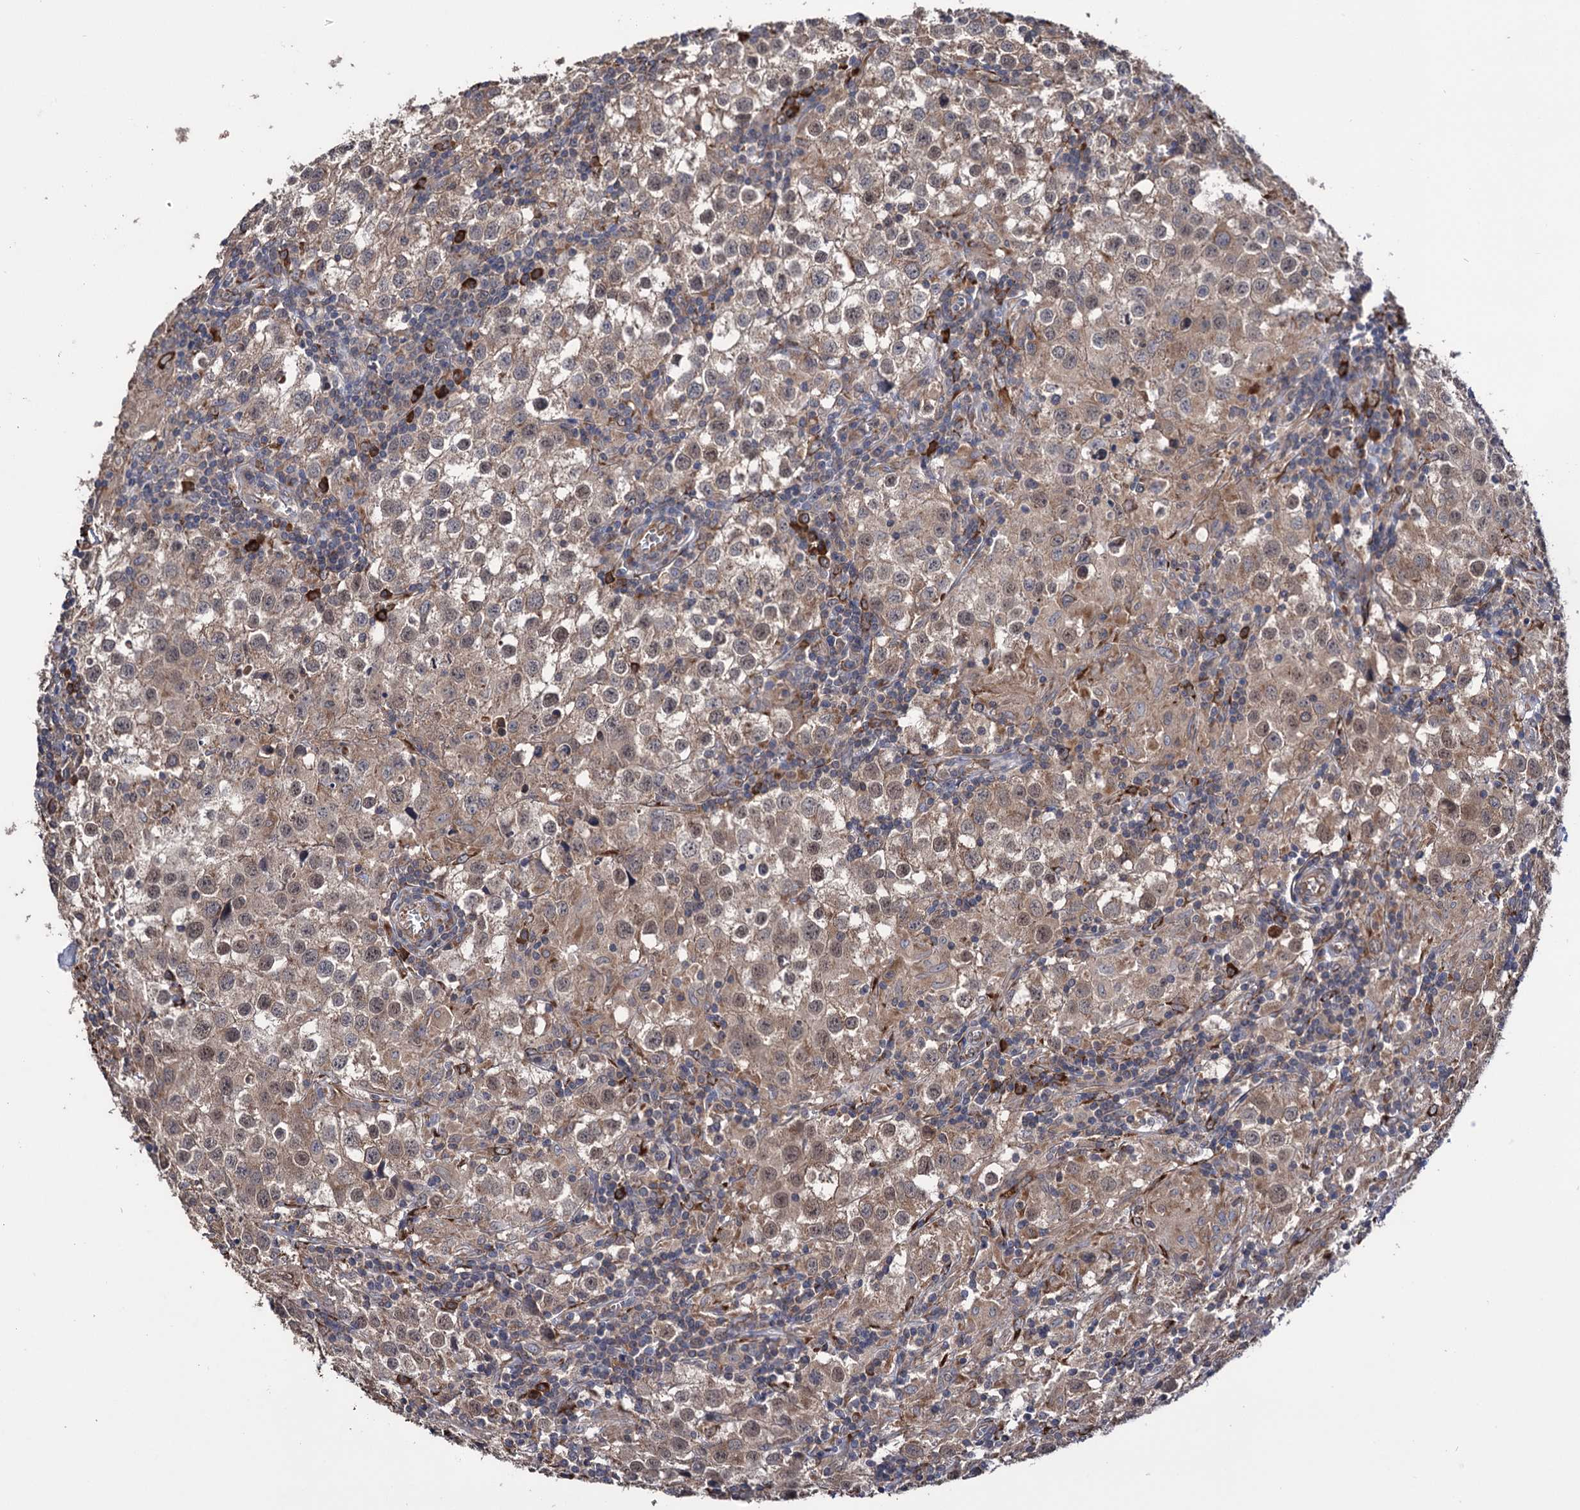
{"staining": {"intensity": "weak", "quantity": ">75%", "location": "cytoplasmic/membranous,nuclear"}, "tissue": "testis cancer", "cell_type": "Tumor cells", "image_type": "cancer", "snomed": [{"axis": "morphology", "description": "Seminoma, NOS"}, {"axis": "morphology", "description": "Carcinoma, Embryonal, NOS"}, {"axis": "topography", "description": "Testis"}], "caption": "An immunohistochemistry micrograph of tumor tissue is shown. Protein staining in brown labels weak cytoplasmic/membranous and nuclear positivity in testis cancer within tumor cells.", "gene": "CDAN1", "patient": {"sex": "male", "age": 43}}